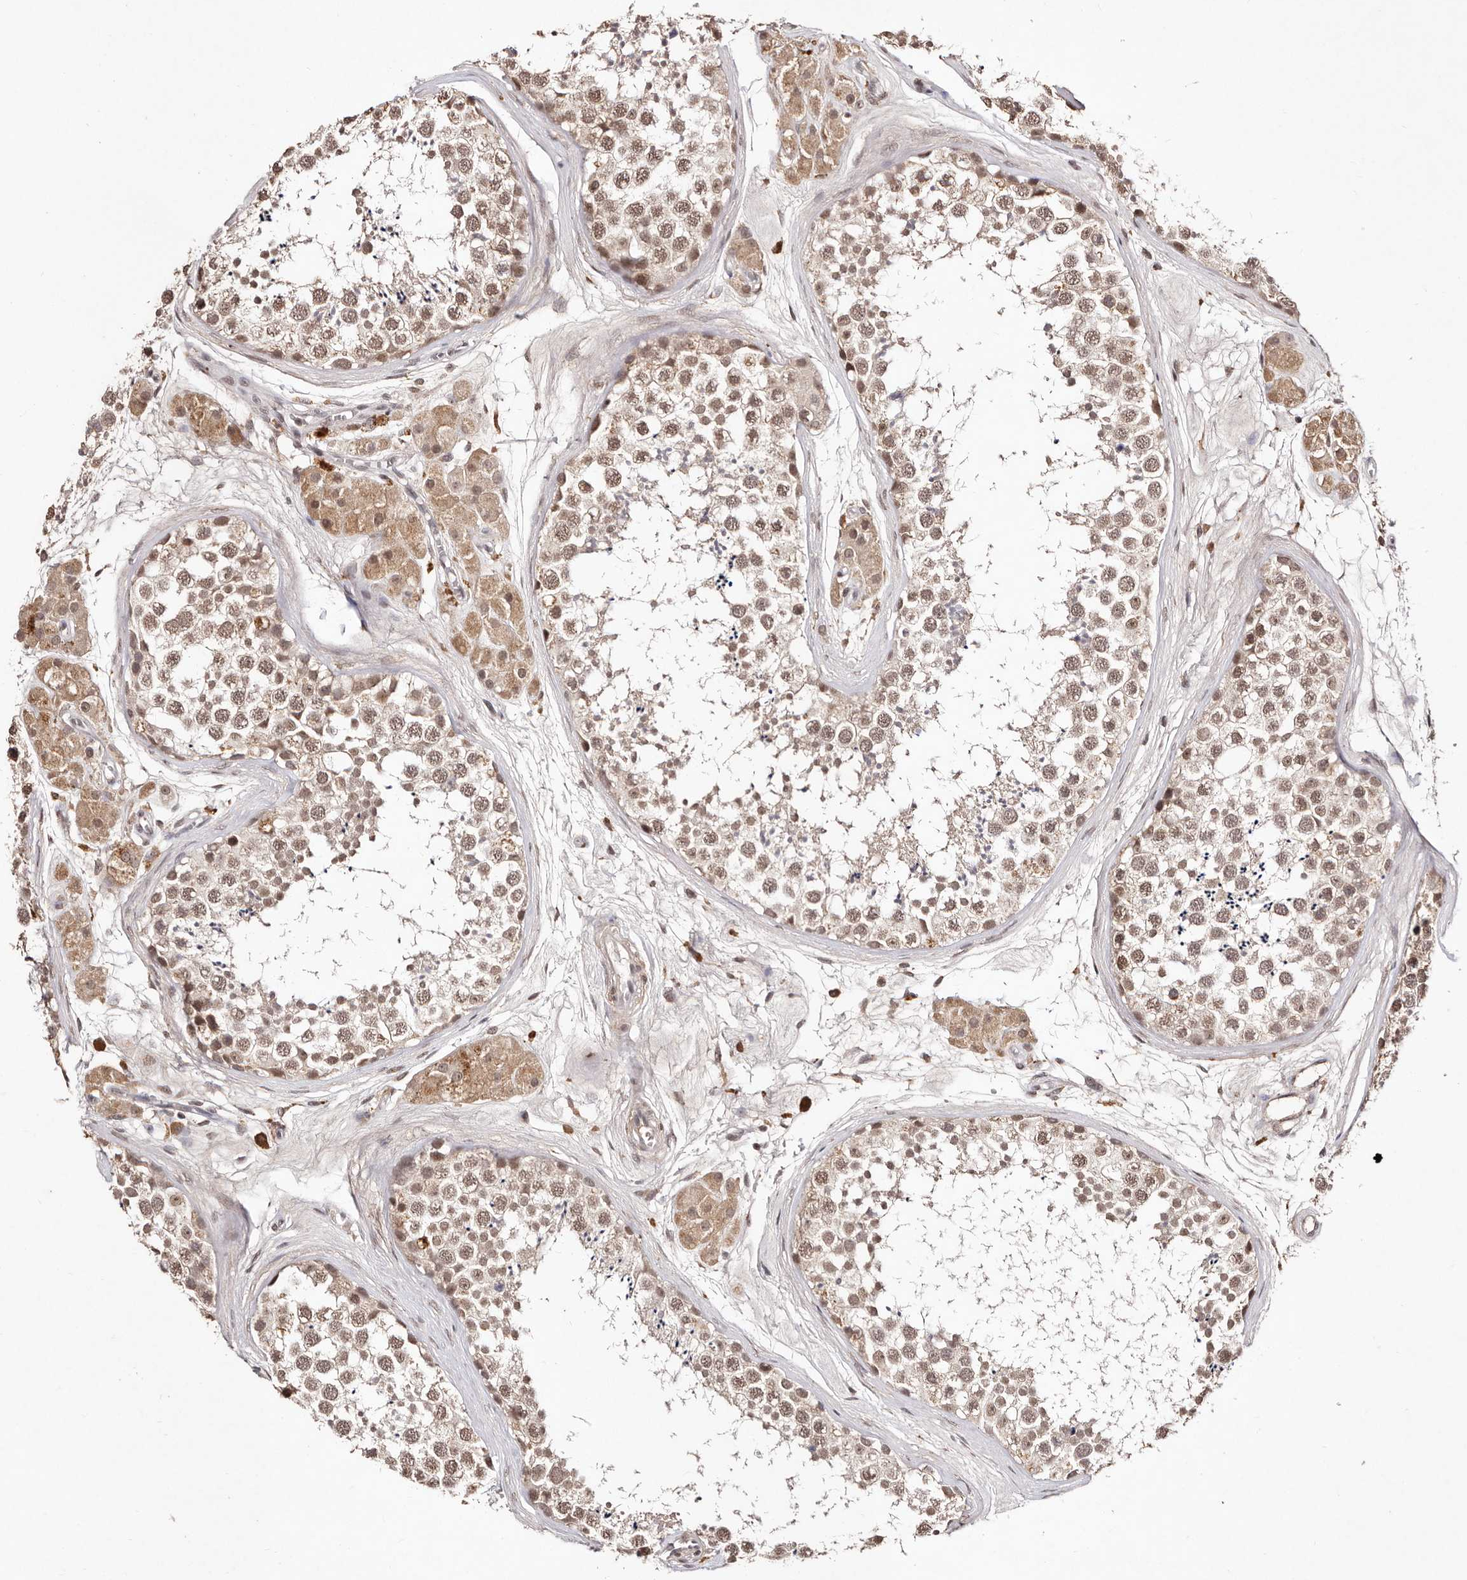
{"staining": {"intensity": "moderate", "quantity": ">75%", "location": "cytoplasmic/membranous,nuclear"}, "tissue": "testis", "cell_type": "Cells in seminiferous ducts", "image_type": "normal", "snomed": [{"axis": "morphology", "description": "Normal tissue, NOS"}, {"axis": "topography", "description": "Testis"}], "caption": "Immunohistochemical staining of unremarkable human testis demonstrates medium levels of moderate cytoplasmic/membranous,nuclear expression in about >75% of cells in seminiferous ducts.", "gene": "BICRAL", "patient": {"sex": "male", "age": 56}}